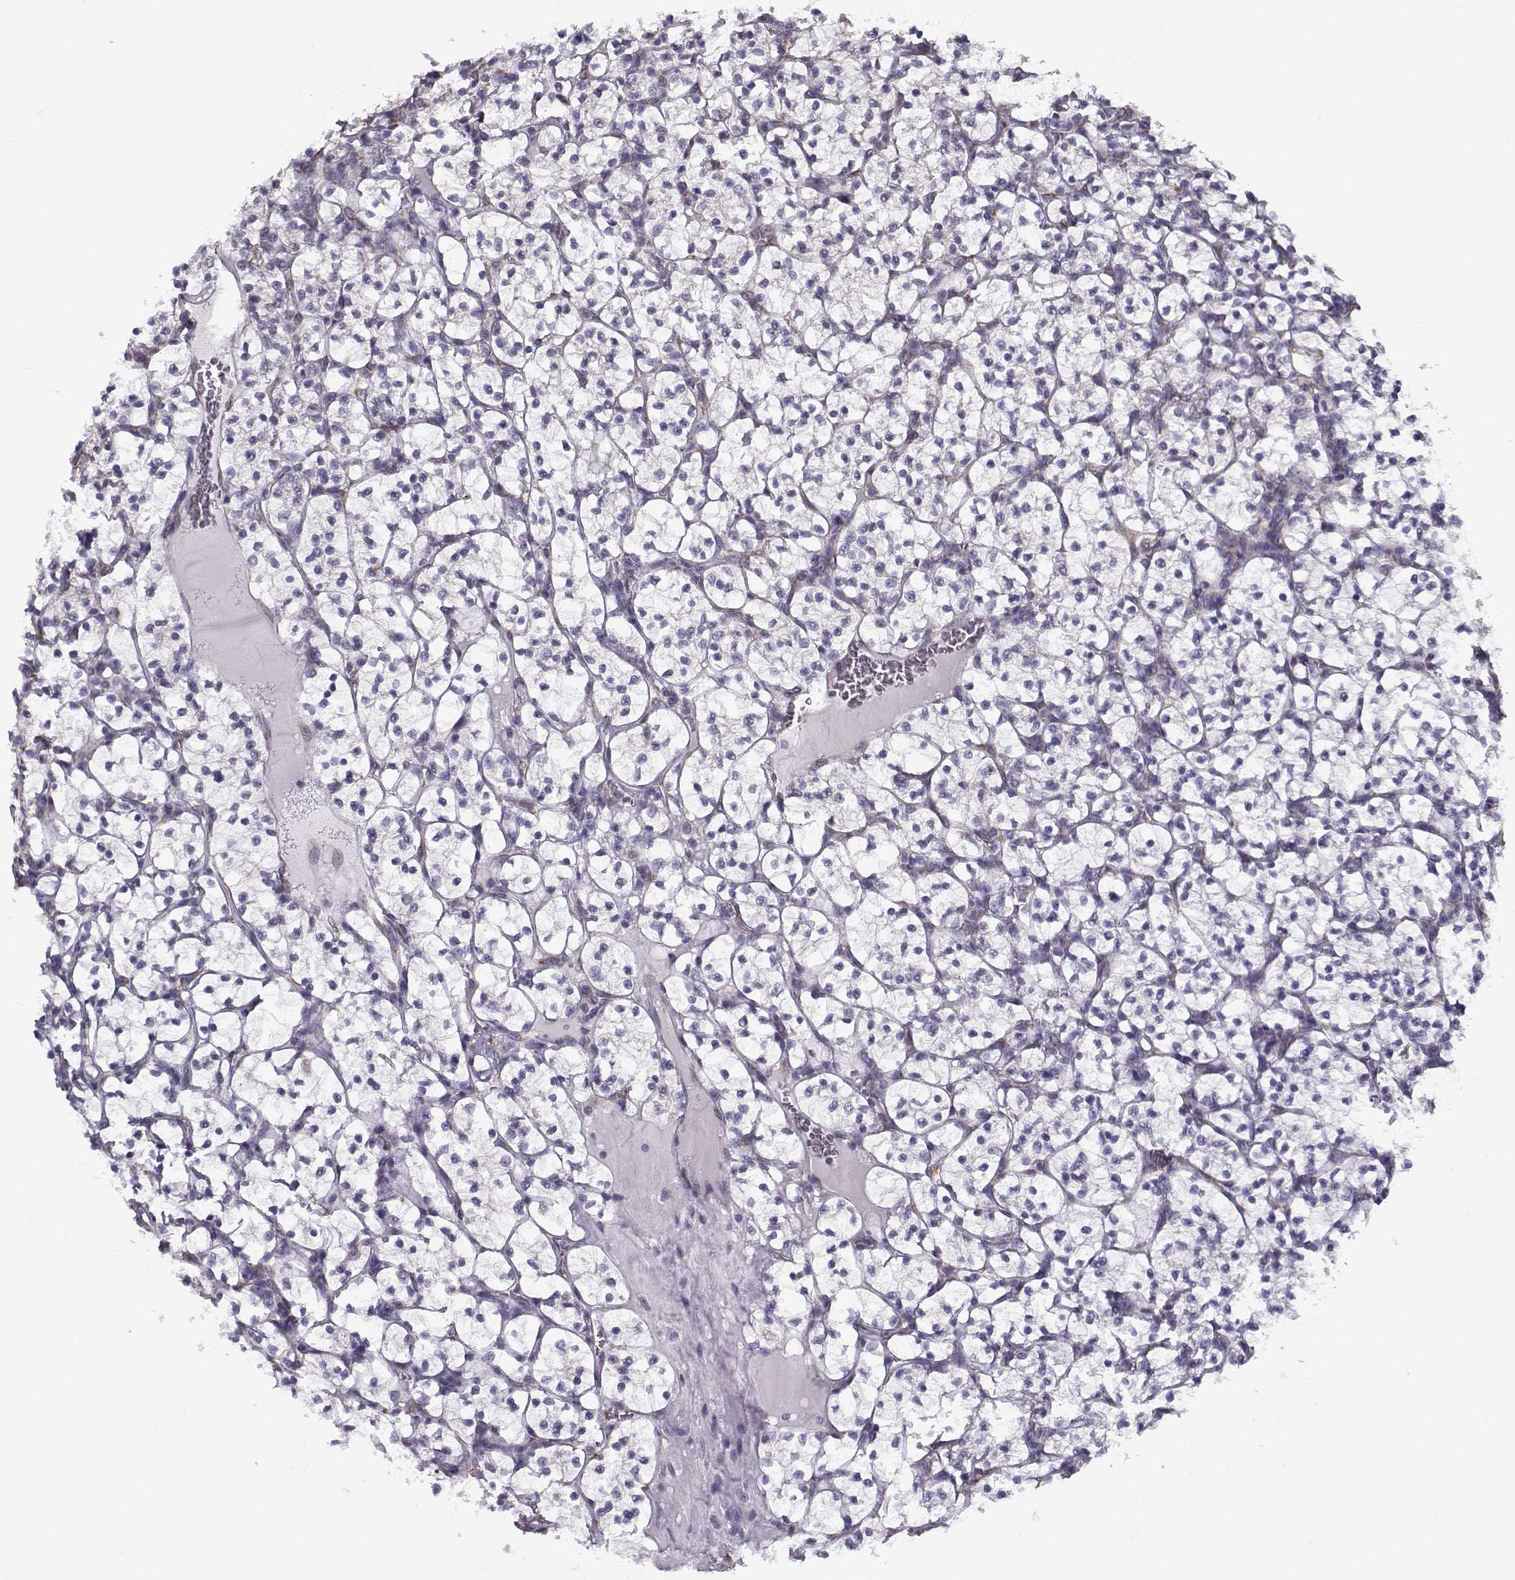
{"staining": {"intensity": "negative", "quantity": "none", "location": "none"}, "tissue": "renal cancer", "cell_type": "Tumor cells", "image_type": "cancer", "snomed": [{"axis": "morphology", "description": "Adenocarcinoma, NOS"}, {"axis": "topography", "description": "Kidney"}], "caption": "Tumor cells are negative for protein expression in human renal adenocarcinoma. The staining is performed using DAB brown chromogen with nuclei counter-stained in using hematoxylin.", "gene": "BEND6", "patient": {"sex": "female", "age": 89}}